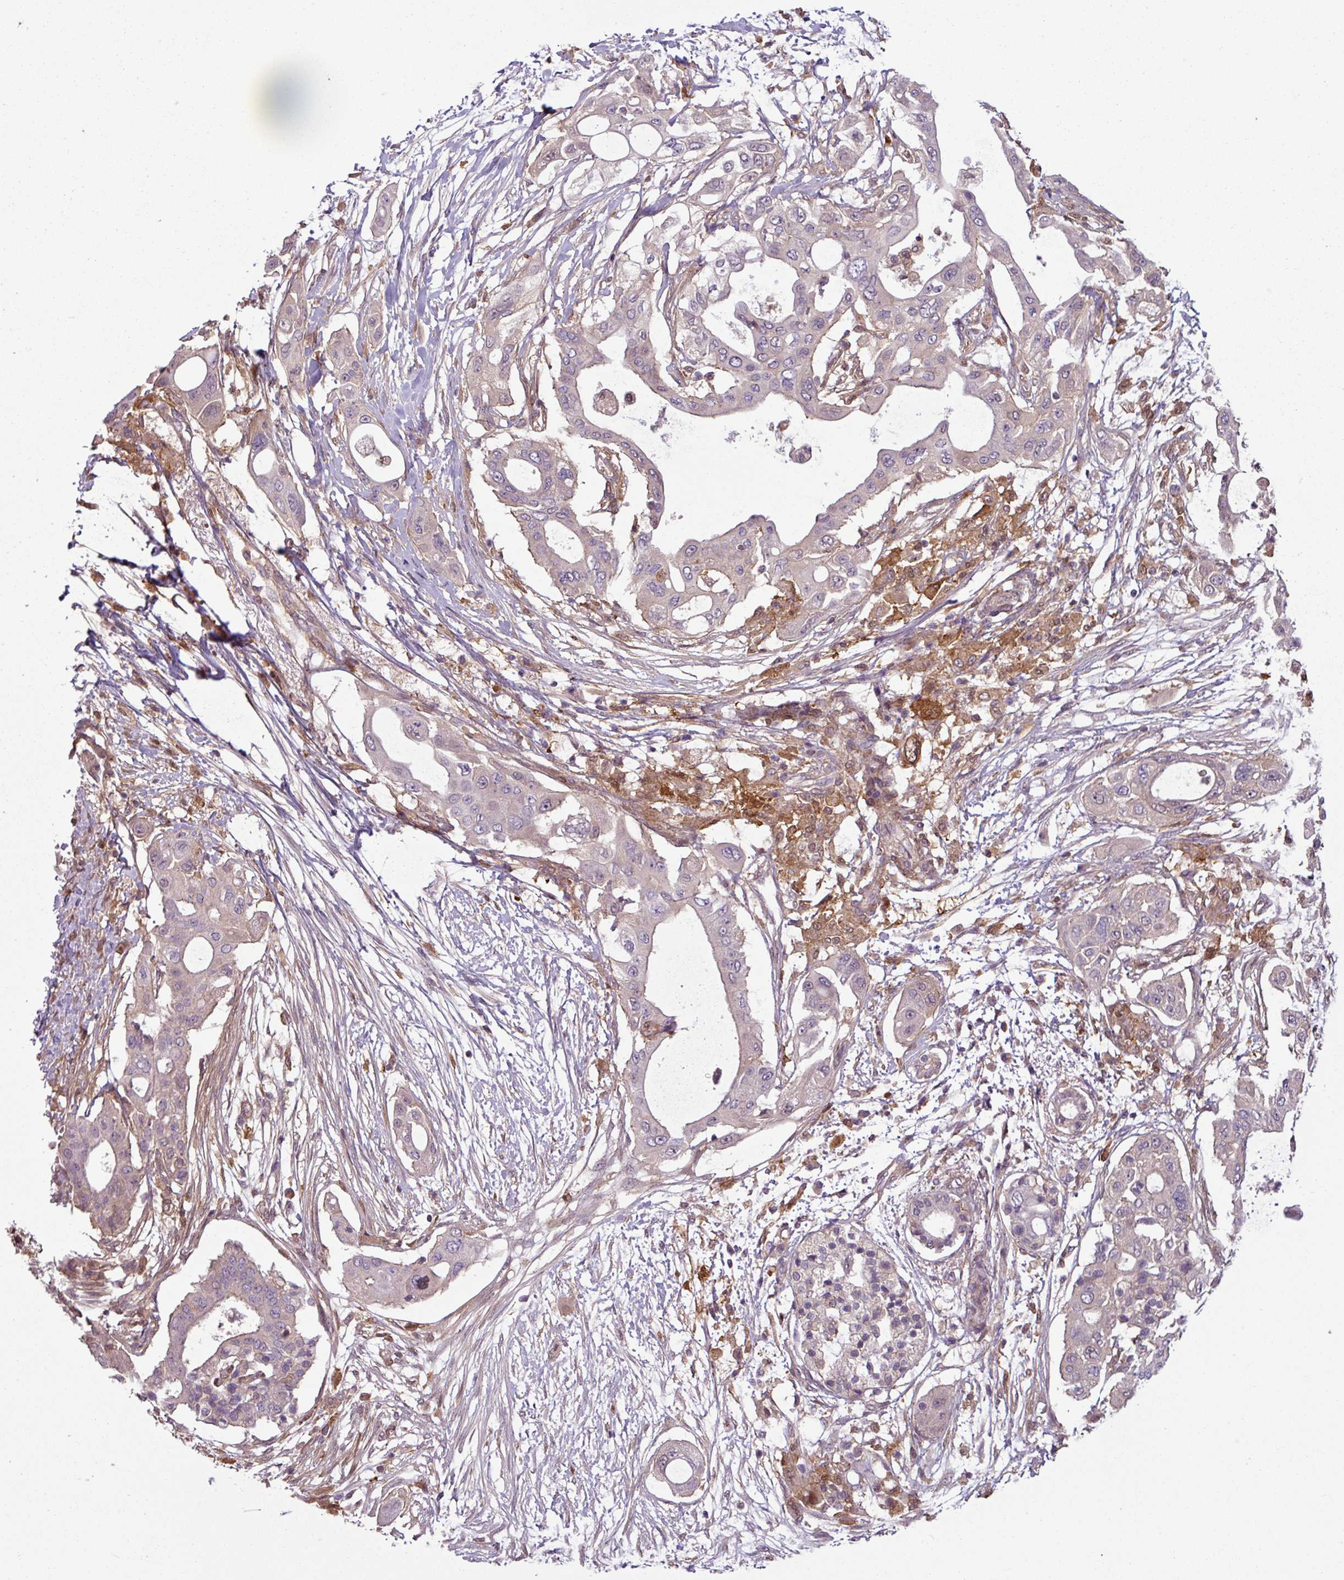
{"staining": {"intensity": "negative", "quantity": "none", "location": "none"}, "tissue": "pancreatic cancer", "cell_type": "Tumor cells", "image_type": "cancer", "snomed": [{"axis": "morphology", "description": "Adenocarcinoma, NOS"}, {"axis": "topography", "description": "Pancreas"}], "caption": "Protein analysis of pancreatic cancer (adenocarcinoma) demonstrates no significant staining in tumor cells. (DAB (3,3'-diaminobenzidine) immunohistochemistry (IHC) with hematoxylin counter stain).", "gene": "SH3BGRL", "patient": {"sex": "male", "age": 68}}